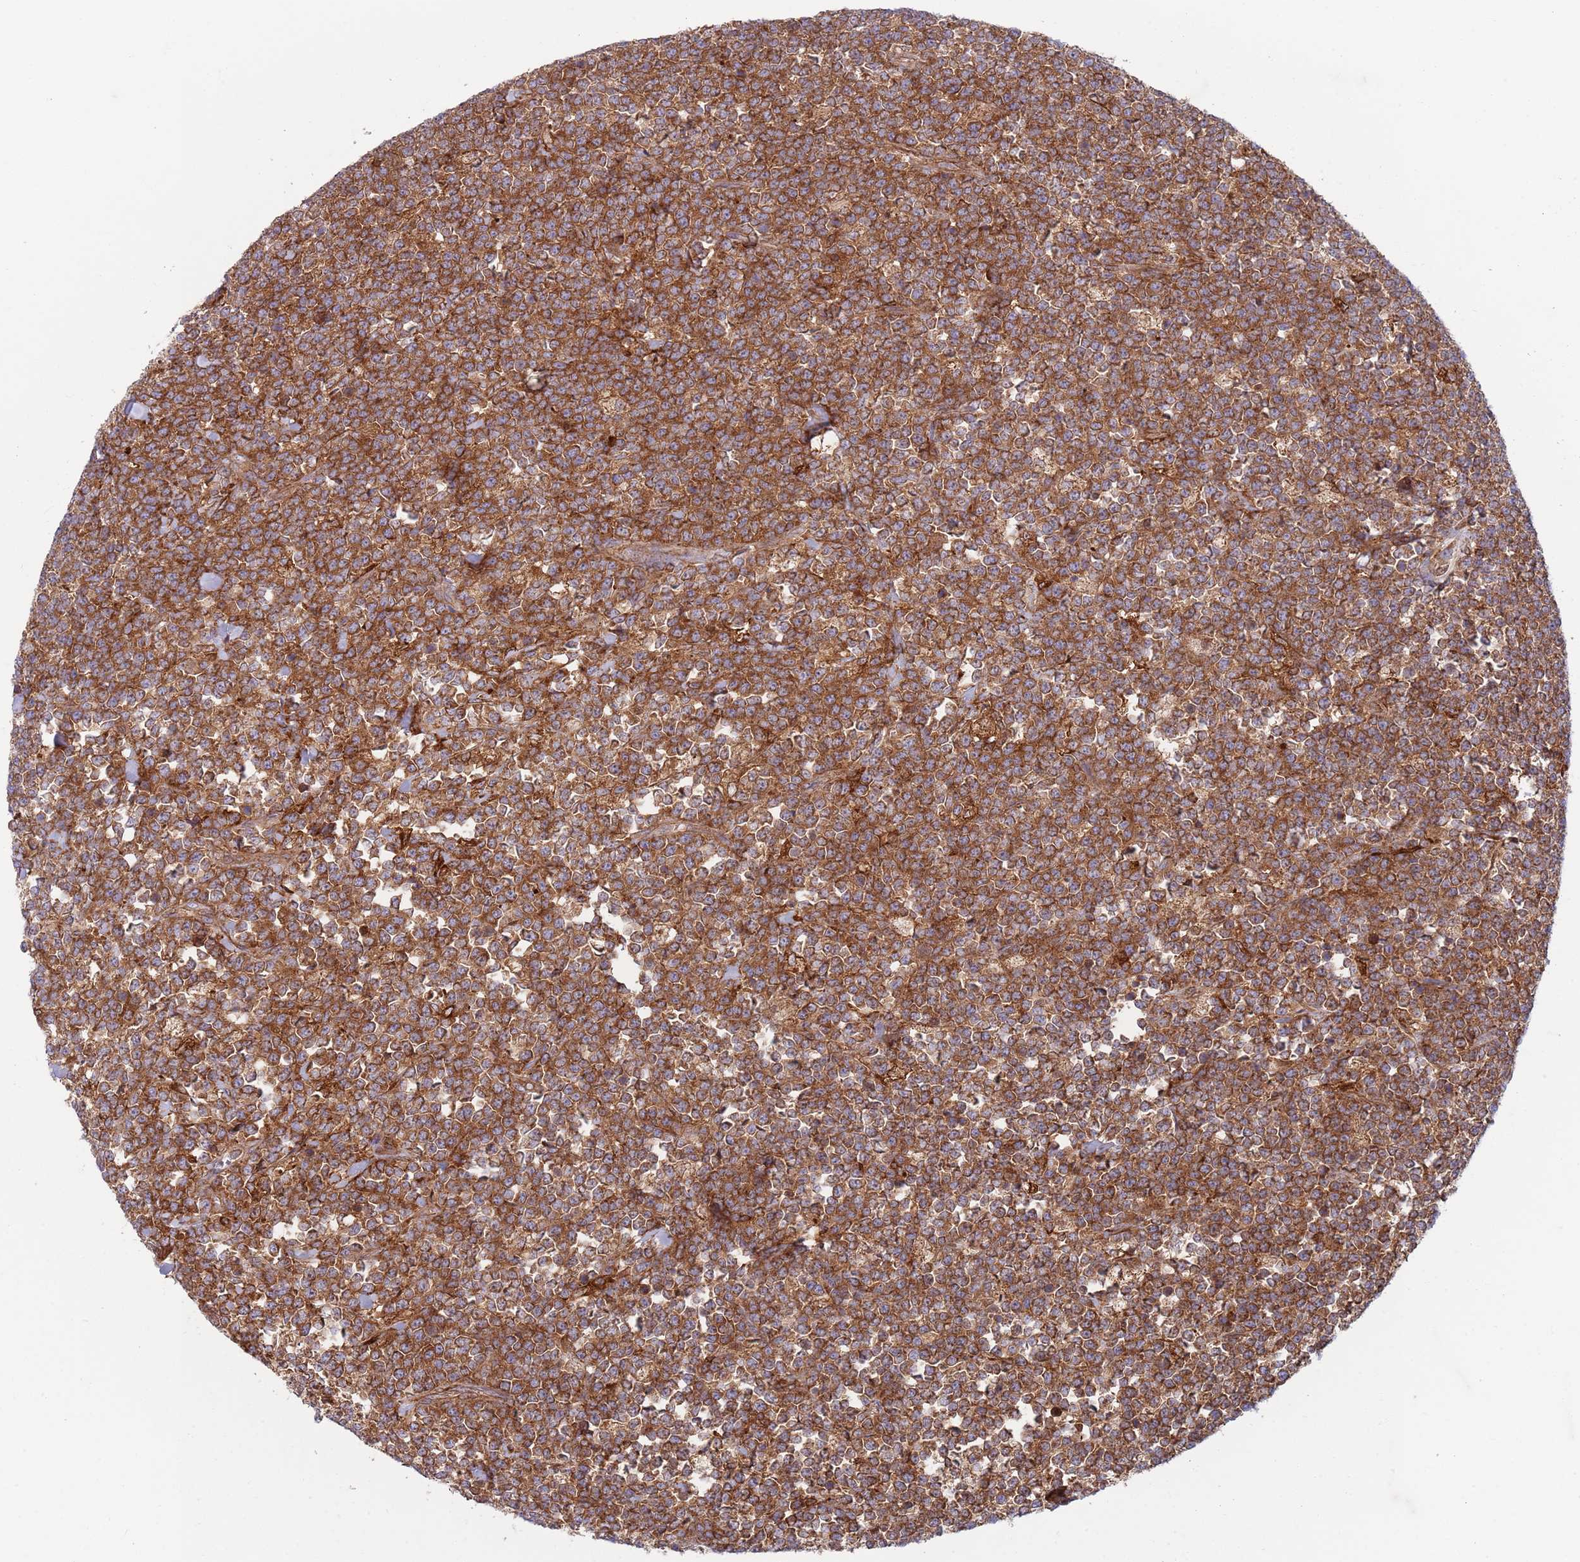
{"staining": {"intensity": "strong", "quantity": ">75%", "location": "cytoplasmic/membranous"}, "tissue": "lymphoma", "cell_type": "Tumor cells", "image_type": "cancer", "snomed": [{"axis": "morphology", "description": "Malignant lymphoma, non-Hodgkin's type, High grade"}, {"axis": "topography", "description": "Small intestine"}, {"axis": "topography", "description": "Colon"}], "caption": "Immunohistochemistry of lymphoma shows high levels of strong cytoplasmic/membranous expression in about >75% of tumor cells. Using DAB (3,3'-diaminobenzidine) (brown) and hematoxylin (blue) stains, captured at high magnification using brightfield microscopy.", "gene": "ZMYM5", "patient": {"sex": "male", "age": 8}}